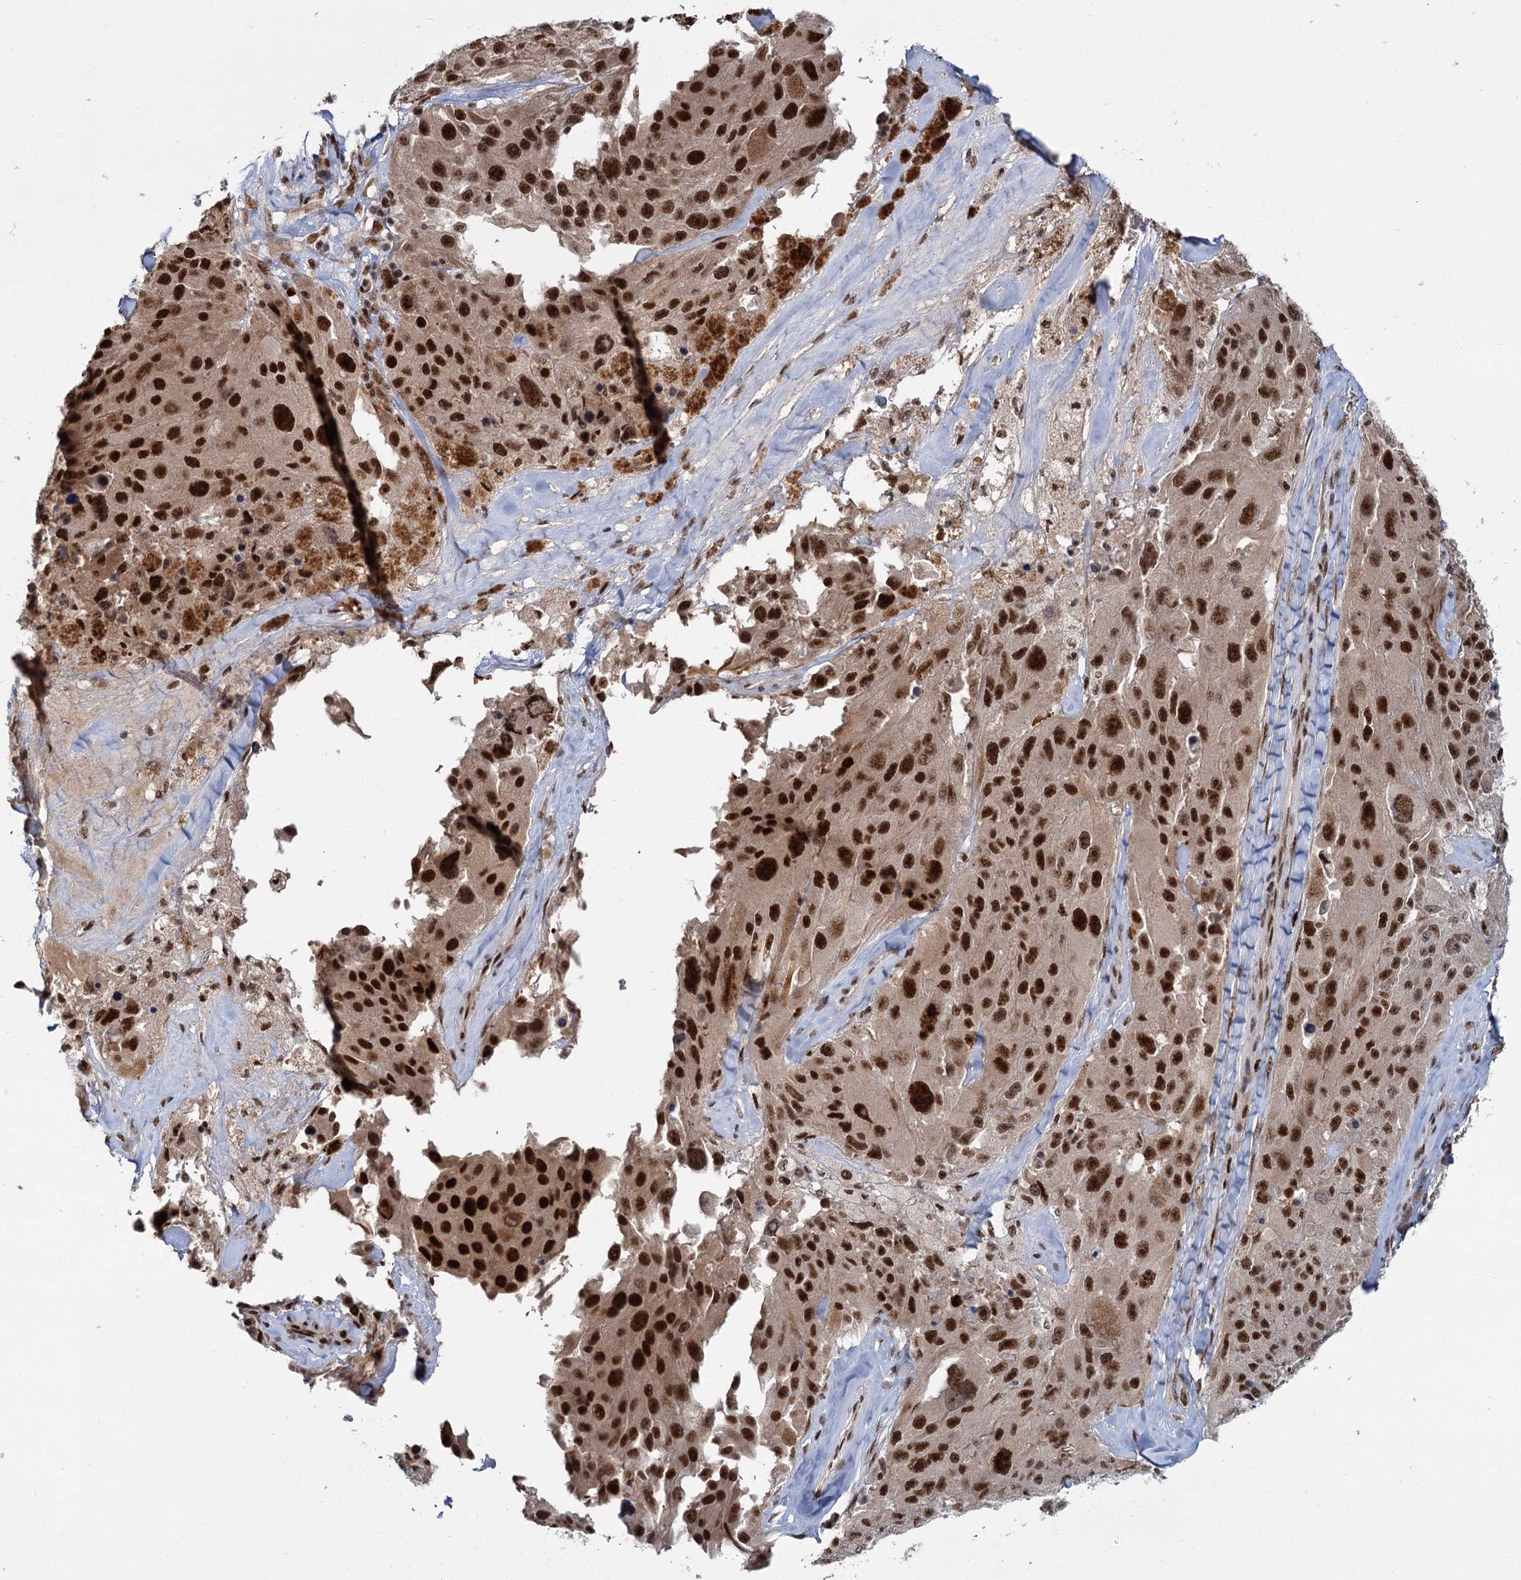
{"staining": {"intensity": "strong", "quantity": ">75%", "location": "cytoplasmic/membranous,nuclear"}, "tissue": "melanoma", "cell_type": "Tumor cells", "image_type": "cancer", "snomed": [{"axis": "morphology", "description": "Malignant melanoma, Metastatic site"}, {"axis": "topography", "description": "Lymph node"}], "caption": "An immunohistochemistry image of tumor tissue is shown. Protein staining in brown shows strong cytoplasmic/membranous and nuclear positivity in melanoma within tumor cells.", "gene": "WBP4", "patient": {"sex": "male", "age": 62}}